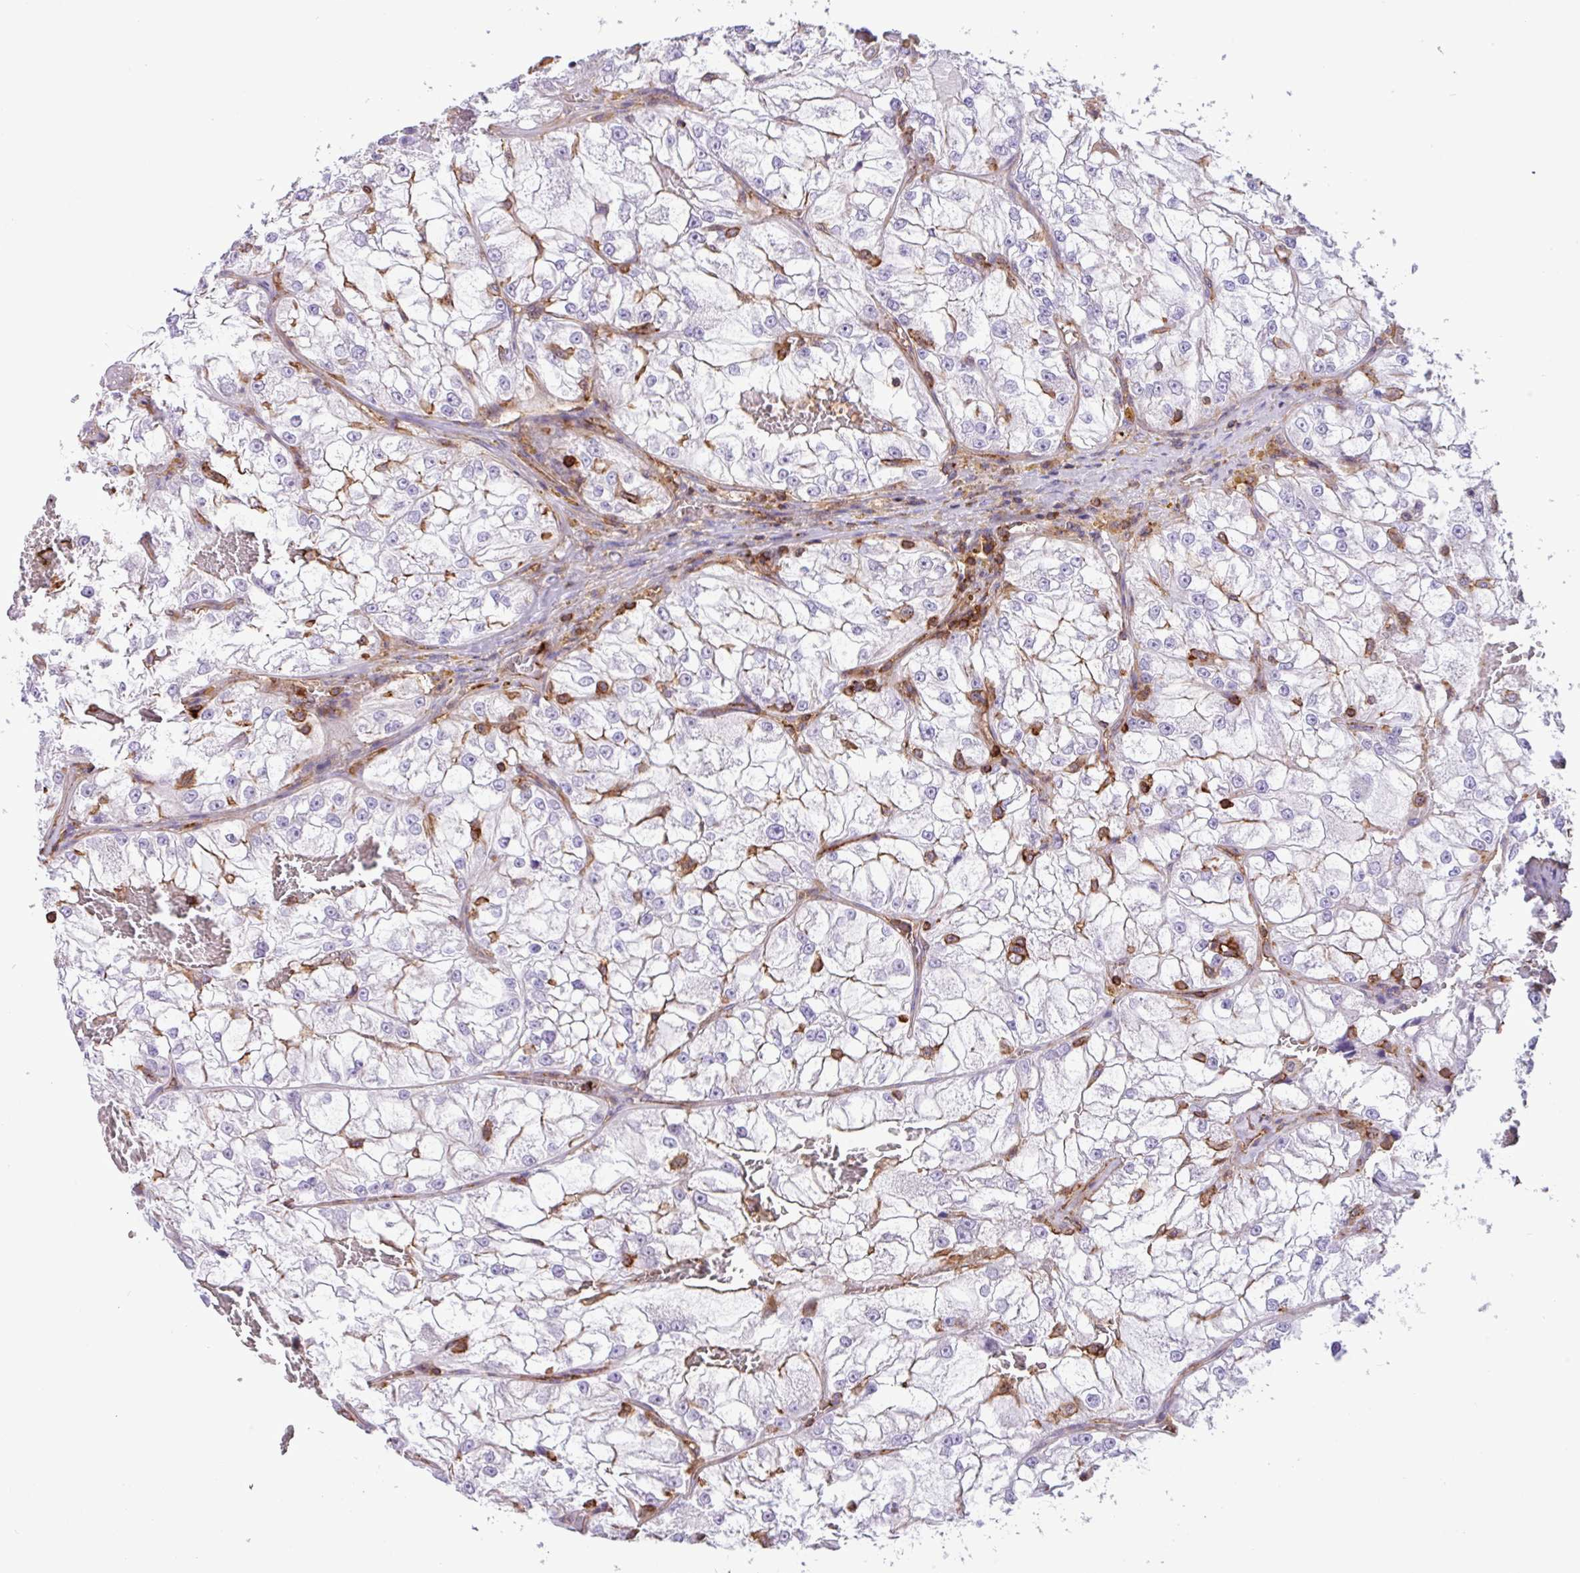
{"staining": {"intensity": "negative", "quantity": "none", "location": "none"}, "tissue": "renal cancer", "cell_type": "Tumor cells", "image_type": "cancer", "snomed": [{"axis": "morphology", "description": "Adenocarcinoma, NOS"}, {"axis": "topography", "description": "Kidney"}], "caption": "The immunohistochemistry histopathology image has no significant staining in tumor cells of renal cancer (adenocarcinoma) tissue. (DAB (3,3'-diaminobenzidine) immunohistochemistry (IHC), high magnification).", "gene": "PPP1R18", "patient": {"sex": "female", "age": 72}}